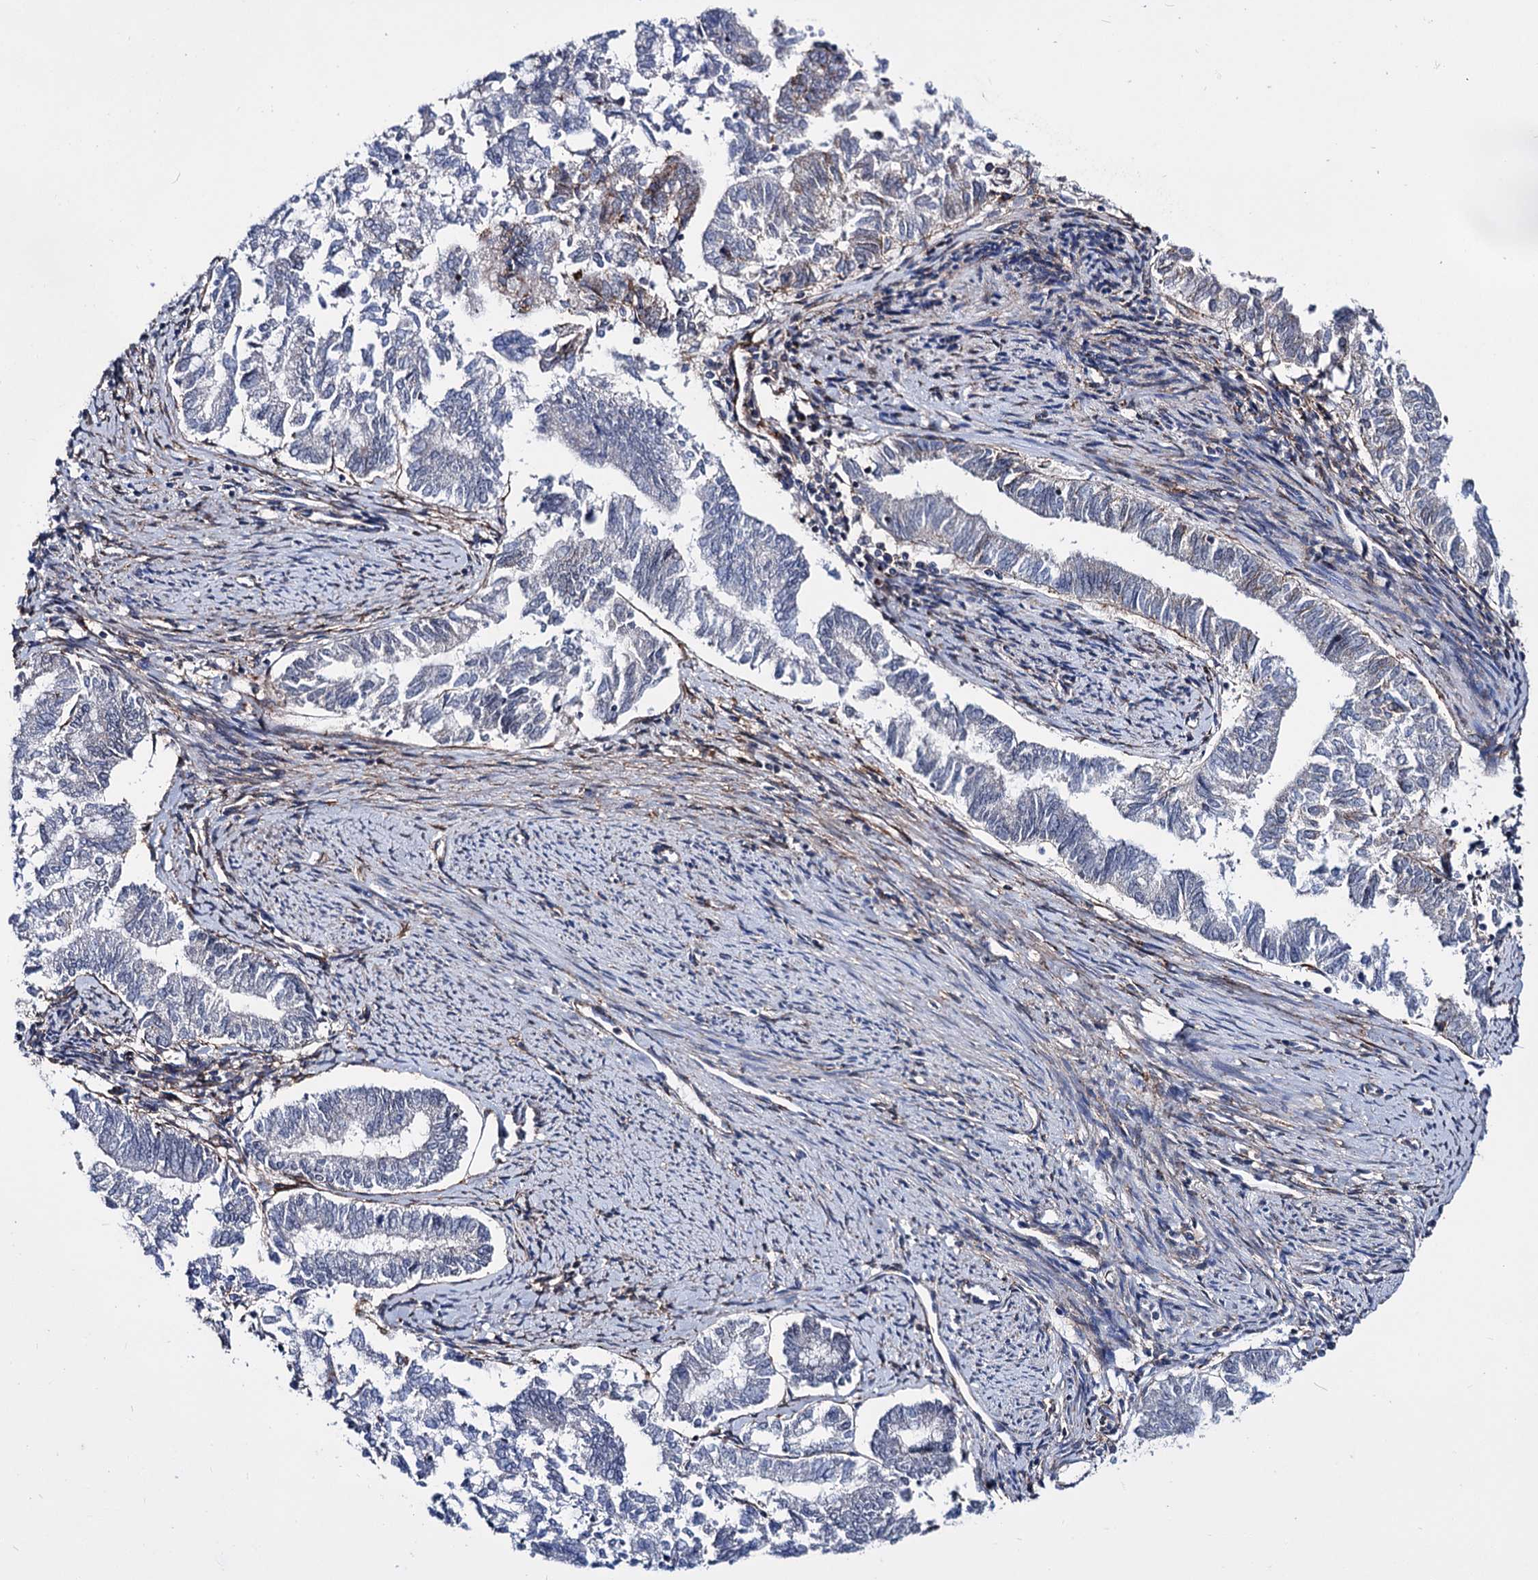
{"staining": {"intensity": "weak", "quantity": "<25%", "location": "cytoplasmic/membranous"}, "tissue": "endometrial cancer", "cell_type": "Tumor cells", "image_type": "cancer", "snomed": [{"axis": "morphology", "description": "Adenocarcinoma, NOS"}, {"axis": "topography", "description": "Endometrium"}], "caption": "Tumor cells are negative for protein expression in human endometrial cancer.", "gene": "DEF6", "patient": {"sex": "female", "age": 79}}